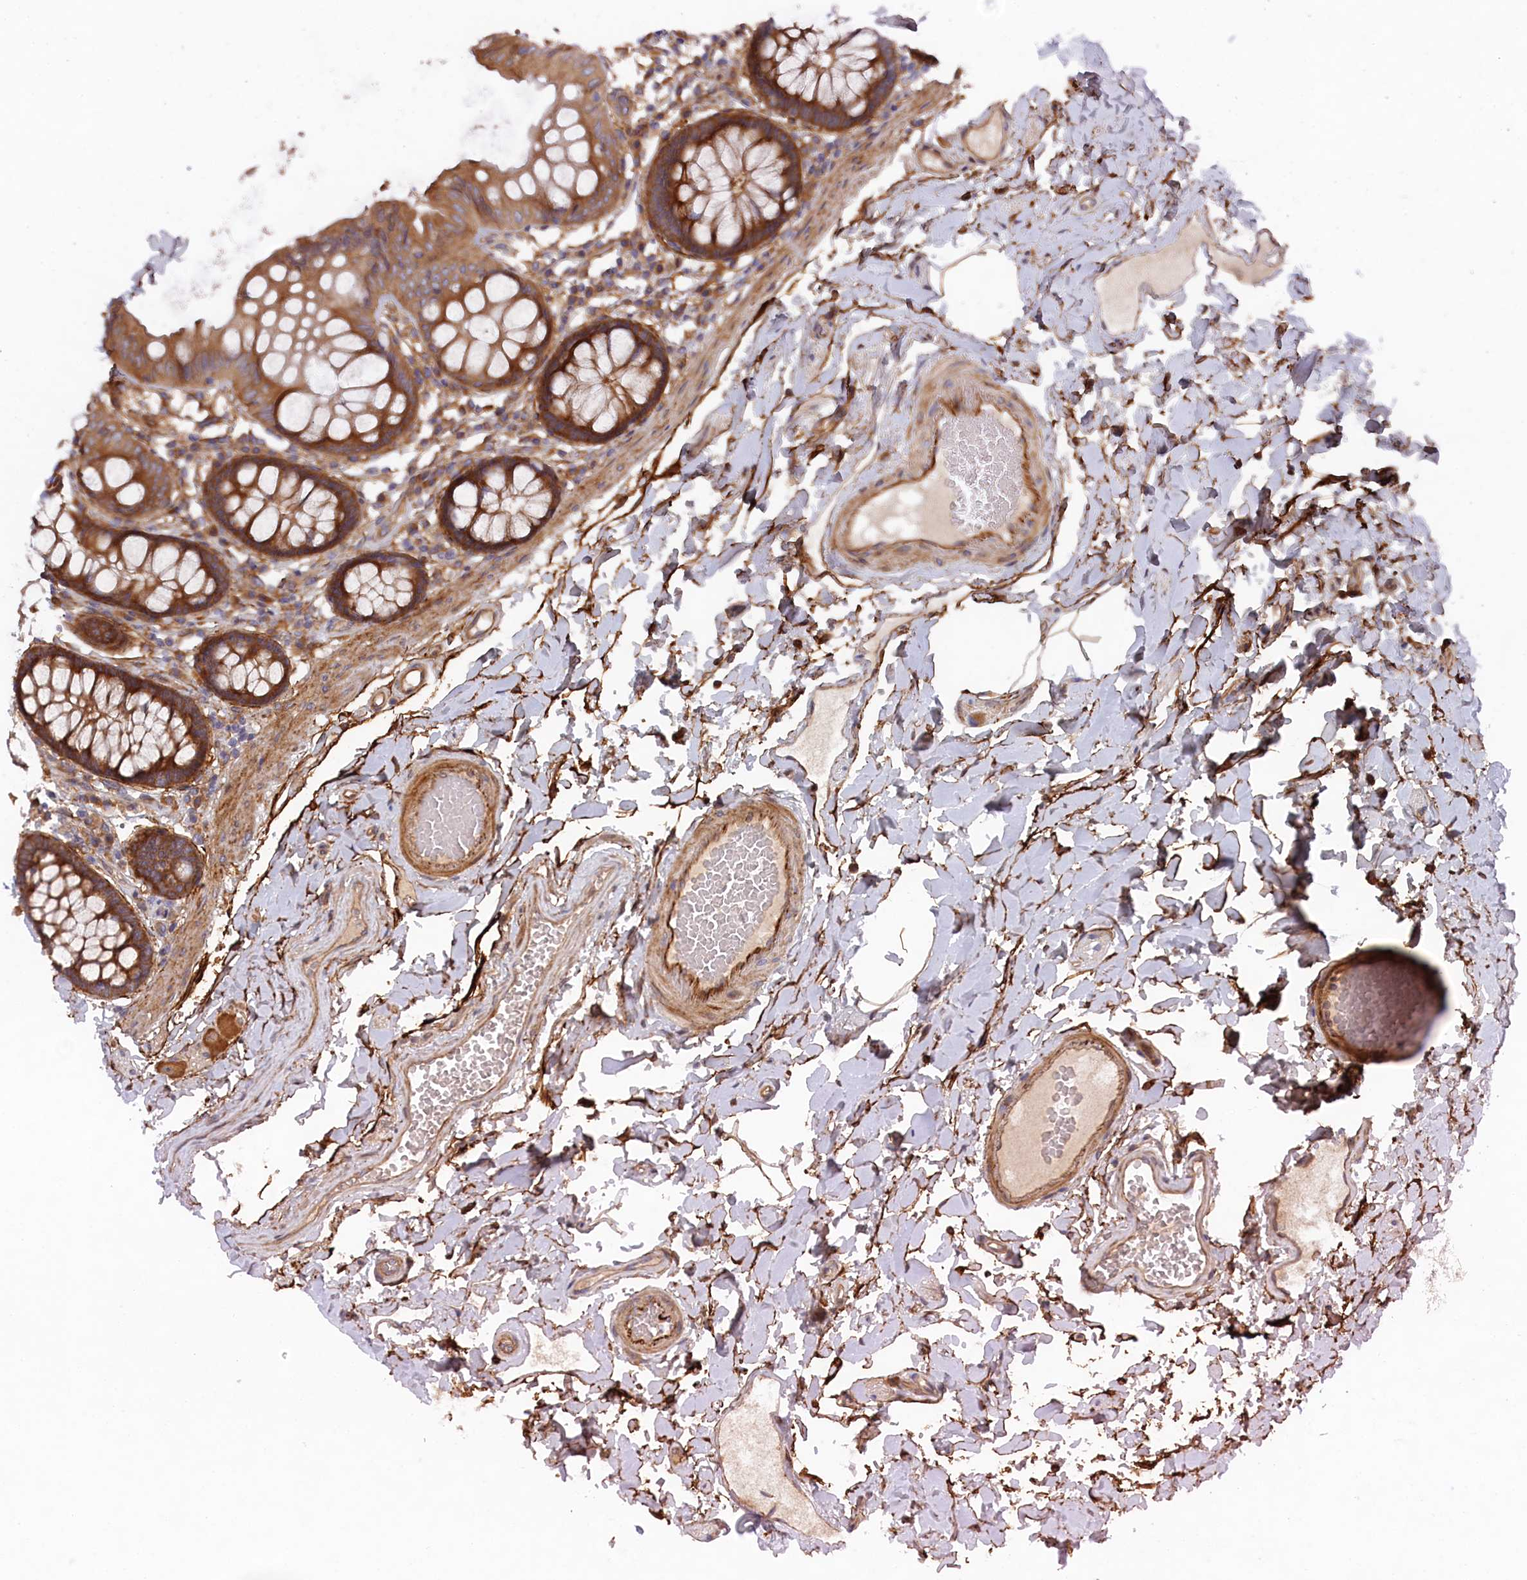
{"staining": {"intensity": "weak", "quantity": "25%-75%", "location": "cytoplasmic/membranous"}, "tissue": "colon", "cell_type": "Endothelial cells", "image_type": "normal", "snomed": [{"axis": "morphology", "description": "Normal tissue, NOS"}, {"axis": "topography", "description": "Colon"}], "caption": "Protein analysis of unremarkable colon exhibits weak cytoplasmic/membranous expression in about 25%-75% of endothelial cells.", "gene": "TMEM196", "patient": {"sex": "male", "age": 84}}